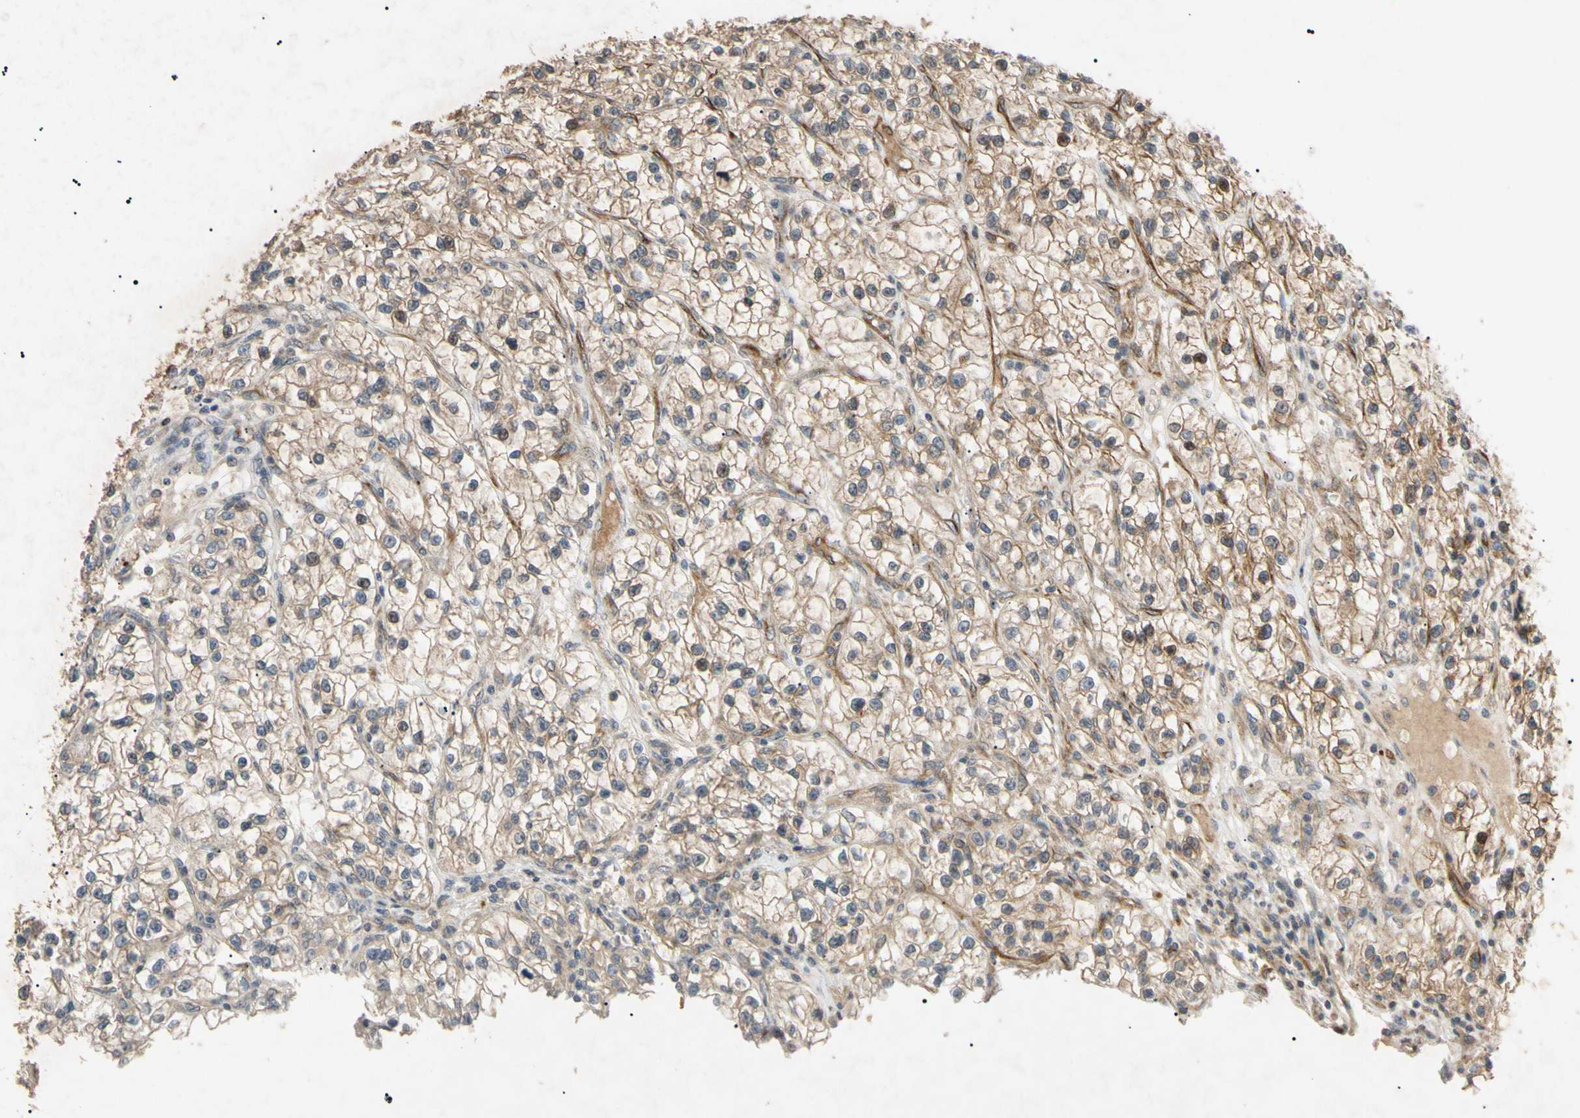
{"staining": {"intensity": "weak", "quantity": "25%-75%", "location": "cytoplasmic/membranous"}, "tissue": "renal cancer", "cell_type": "Tumor cells", "image_type": "cancer", "snomed": [{"axis": "morphology", "description": "Adenocarcinoma, NOS"}, {"axis": "topography", "description": "Kidney"}], "caption": "A micrograph of renal cancer (adenocarcinoma) stained for a protein shows weak cytoplasmic/membranous brown staining in tumor cells.", "gene": "TUBB4A", "patient": {"sex": "female", "age": 57}}